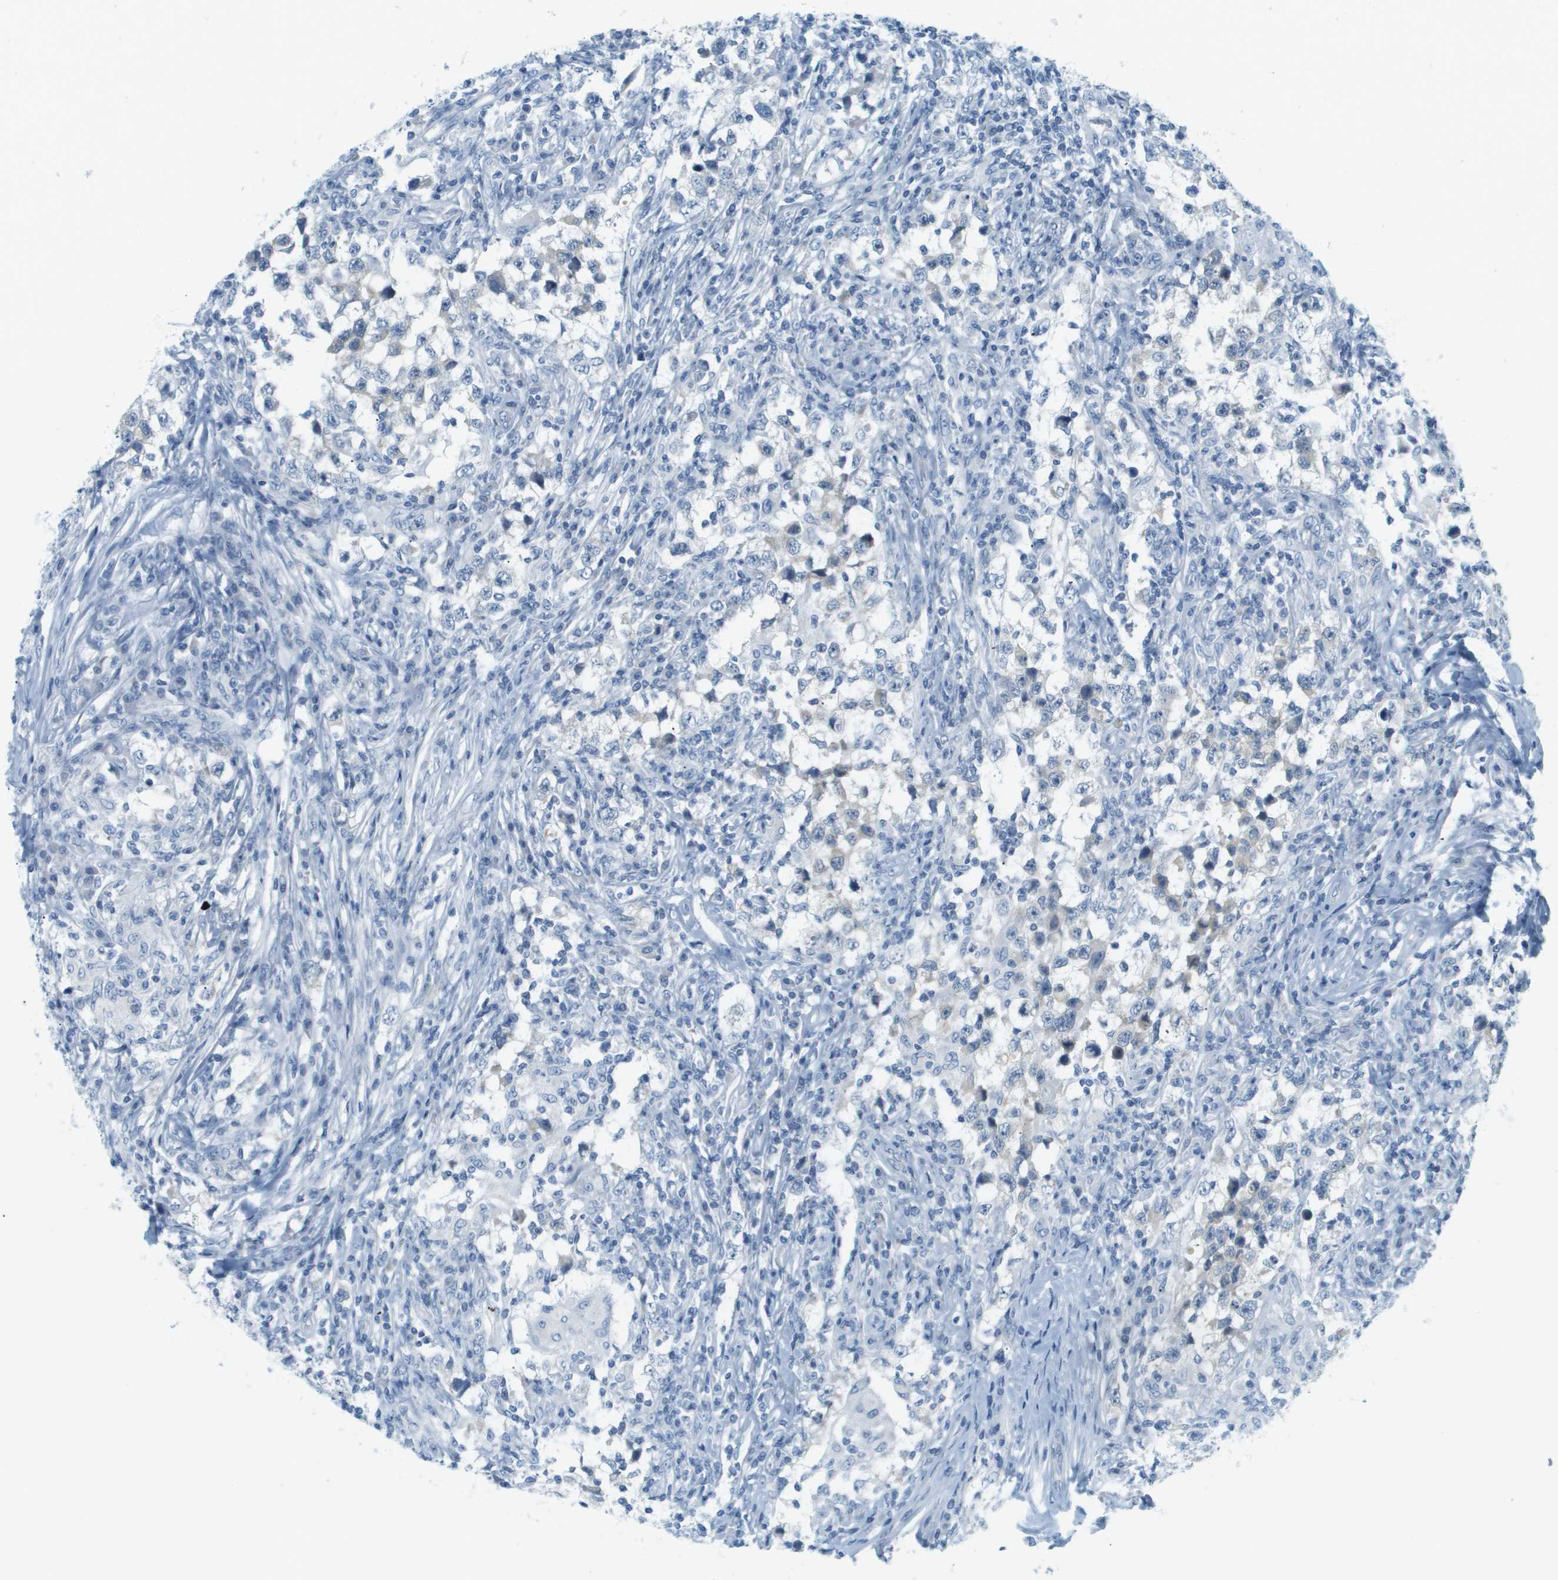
{"staining": {"intensity": "negative", "quantity": "none", "location": "none"}, "tissue": "testis cancer", "cell_type": "Tumor cells", "image_type": "cancer", "snomed": [{"axis": "morphology", "description": "Carcinoma, Embryonal, NOS"}, {"axis": "topography", "description": "Testis"}], "caption": "This is an IHC micrograph of human testis cancer (embryonal carcinoma). There is no staining in tumor cells.", "gene": "SMYD5", "patient": {"sex": "male", "age": 21}}